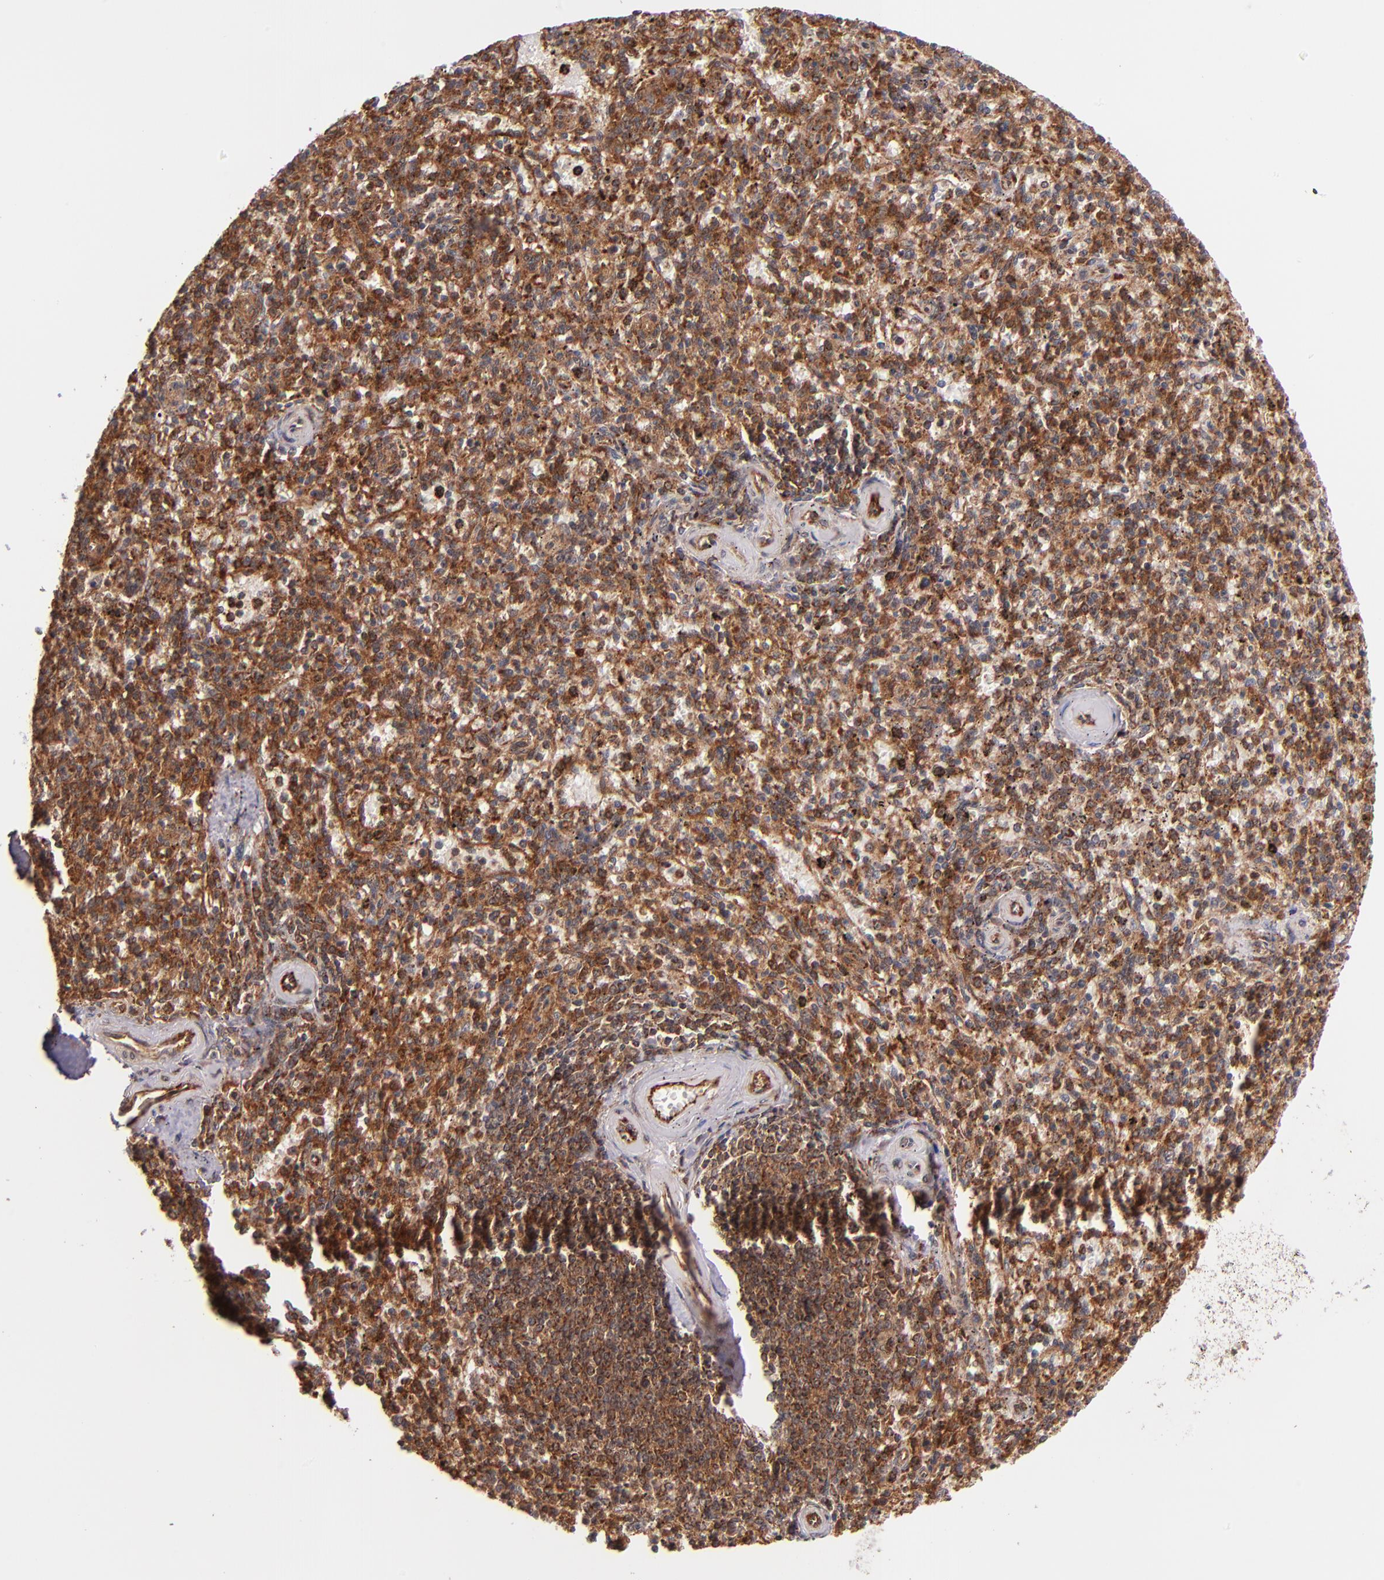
{"staining": {"intensity": "strong", "quantity": ">75%", "location": "cytoplasmic/membranous,nuclear"}, "tissue": "spleen", "cell_type": "Cells in red pulp", "image_type": "normal", "snomed": [{"axis": "morphology", "description": "Normal tissue, NOS"}, {"axis": "topography", "description": "Spleen"}], "caption": "A brown stain shows strong cytoplasmic/membranous,nuclear positivity of a protein in cells in red pulp of benign human spleen.", "gene": "STX8", "patient": {"sex": "male", "age": 72}}